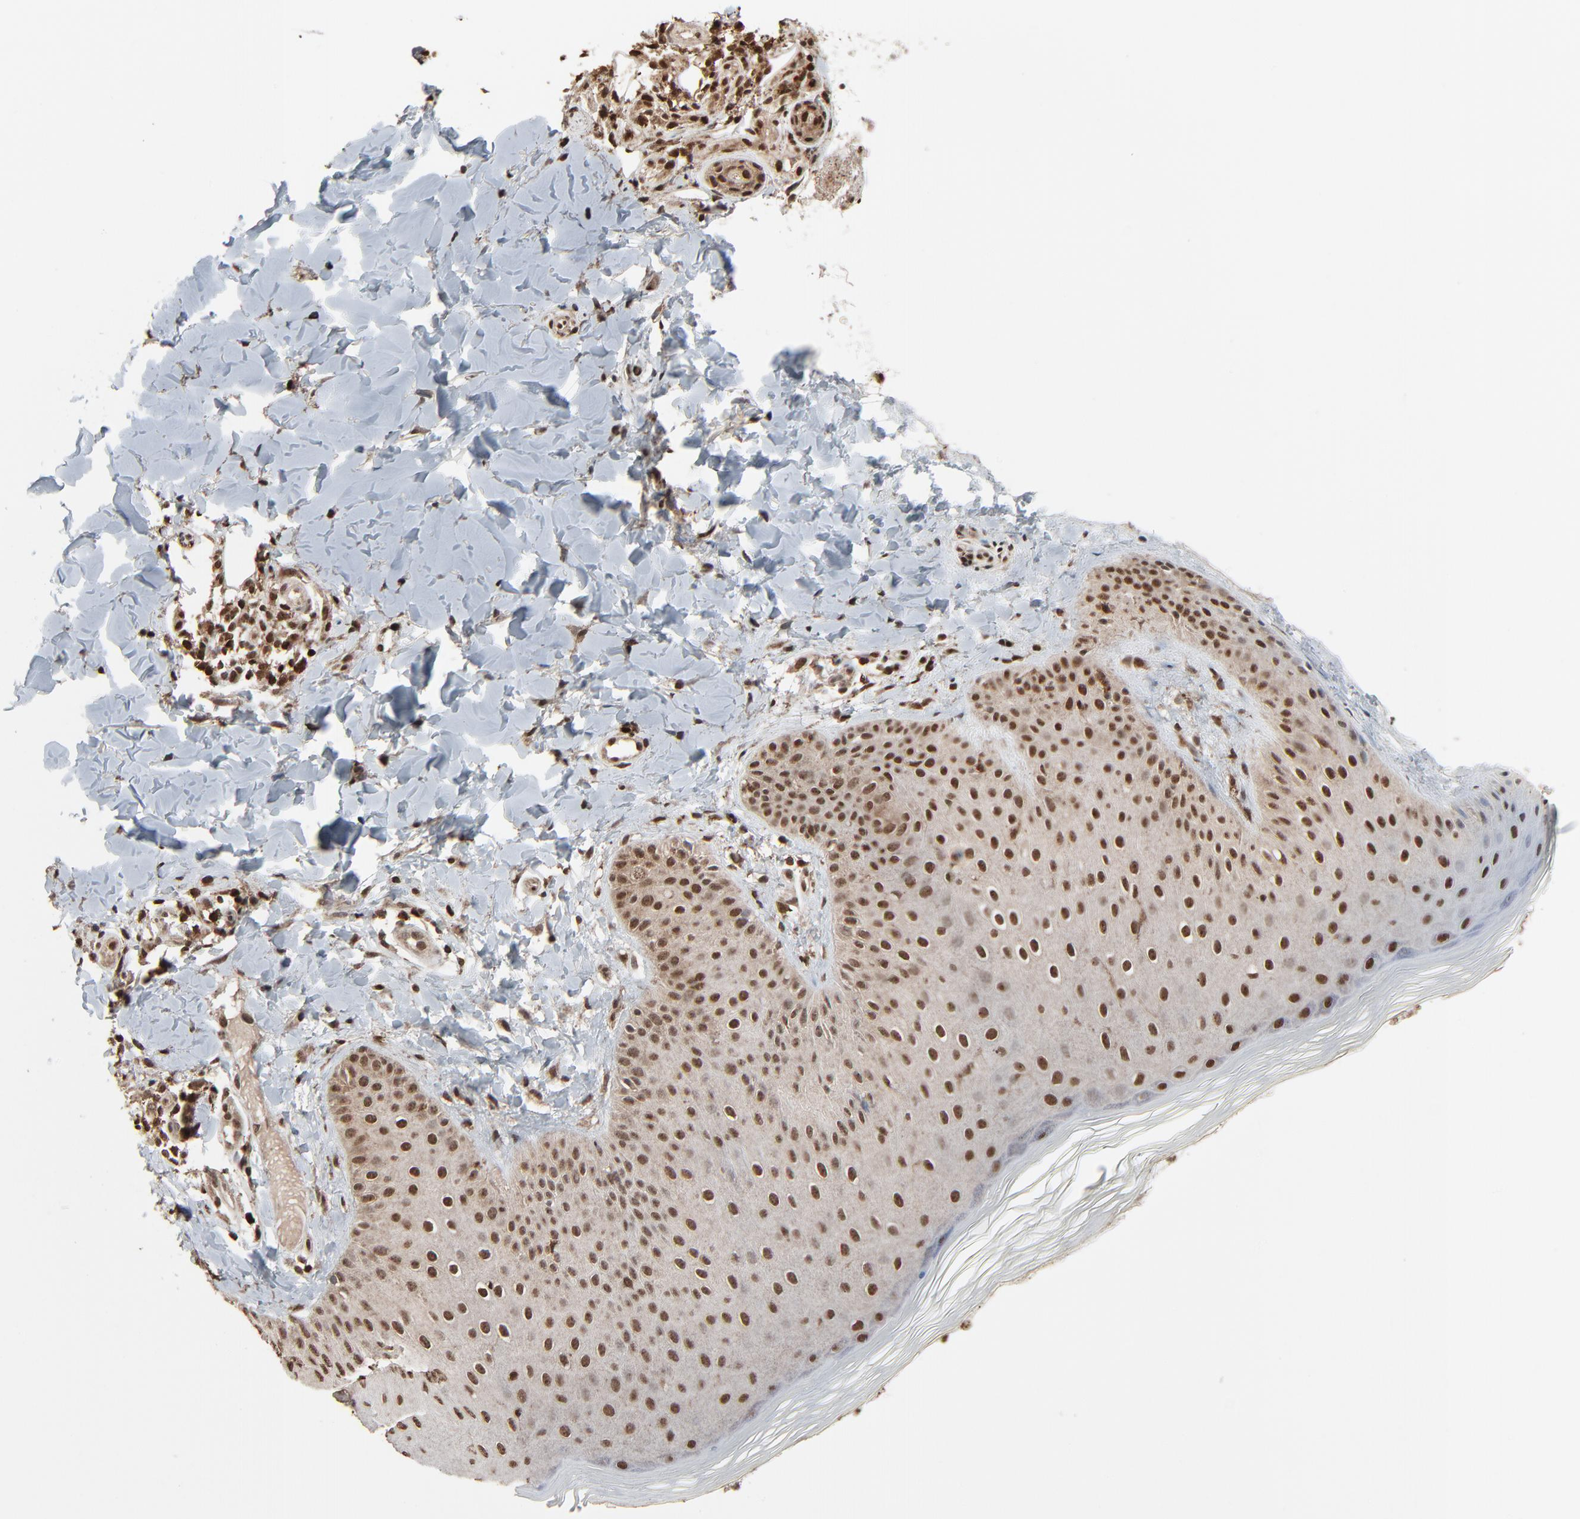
{"staining": {"intensity": "strong", "quantity": ">75%", "location": "nuclear"}, "tissue": "skin", "cell_type": "Epidermal cells", "image_type": "normal", "snomed": [{"axis": "morphology", "description": "Normal tissue, NOS"}, {"axis": "morphology", "description": "Inflammation, NOS"}, {"axis": "topography", "description": "Soft tissue"}, {"axis": "topography", "description": "Anal"}], "caption": "A high-resolution image shows immunohistochemistry (IHC) staining of benign skin, which reveals strong nuclear positivity in approximately >75% of epidermal cells. (brown staining indicates protein expression, while blue staining denotes nuclei).", "gene": "RPS6KA3", "patient": {"sex": "female", "age": 15}}